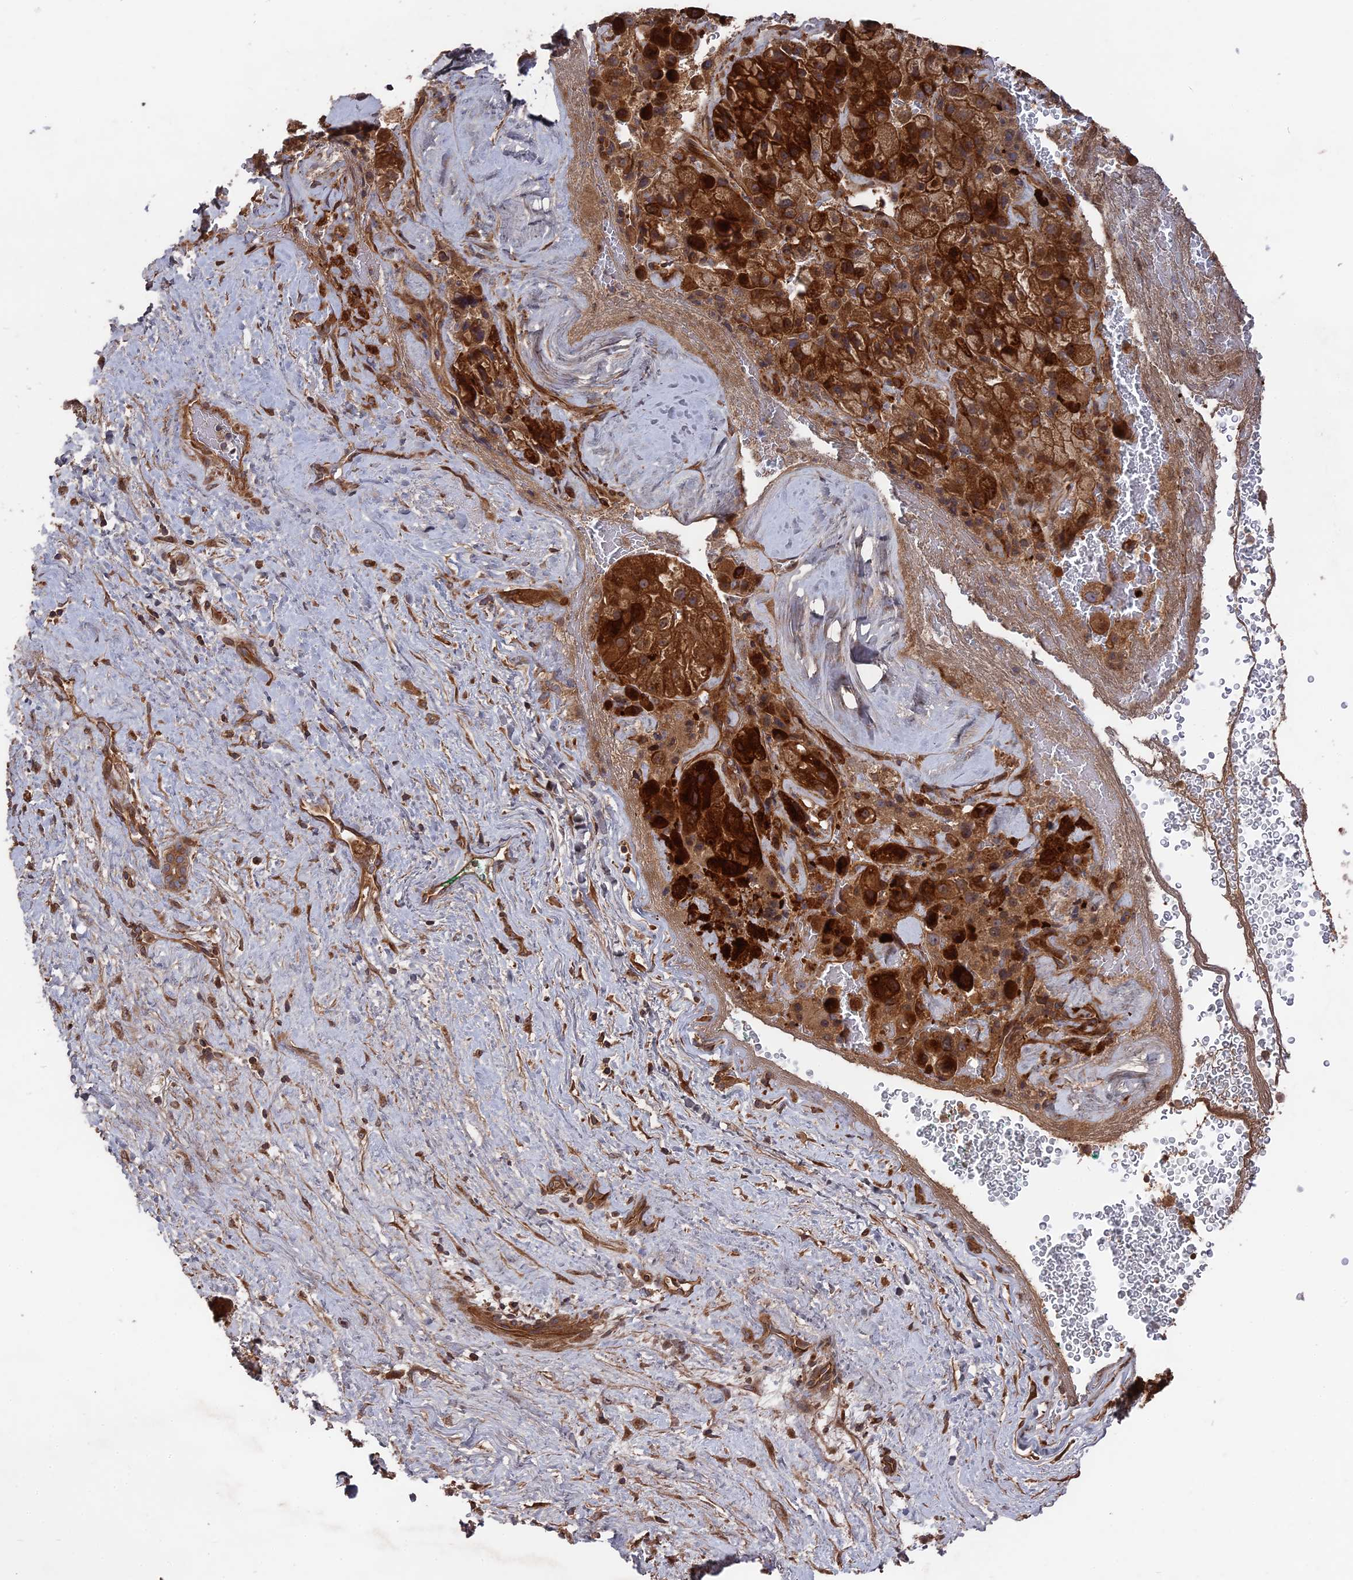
{"staining": {"intensity": "strong", "quantity": ">75%", "location": "cytoplasmic/membranous"}, "tissue": "liver cancer", "cell_type": "Tumor cells", "image_type": "cancer", "snomed": [{"axis": "morphology", "description": "Normal tissue, NOS"}, {"axis": "morphology", "description": "Carcinoma, Hepatocellular, NOS"}, {"axis": "topography", "description": "Liver"}], "caption": "Tumor cells exhibit strong cytoplasmic/membranous expression in about >75% of cells in hepatocellular carcinoma (liver). Using DAB (3,3'-diaminobenzidine) (brown) and hematoxylin (blue) stains, captured at high magnification using brightfield microscopy.", "gene": "DEF8", "patient": {"sex": "male", "age": 57}}